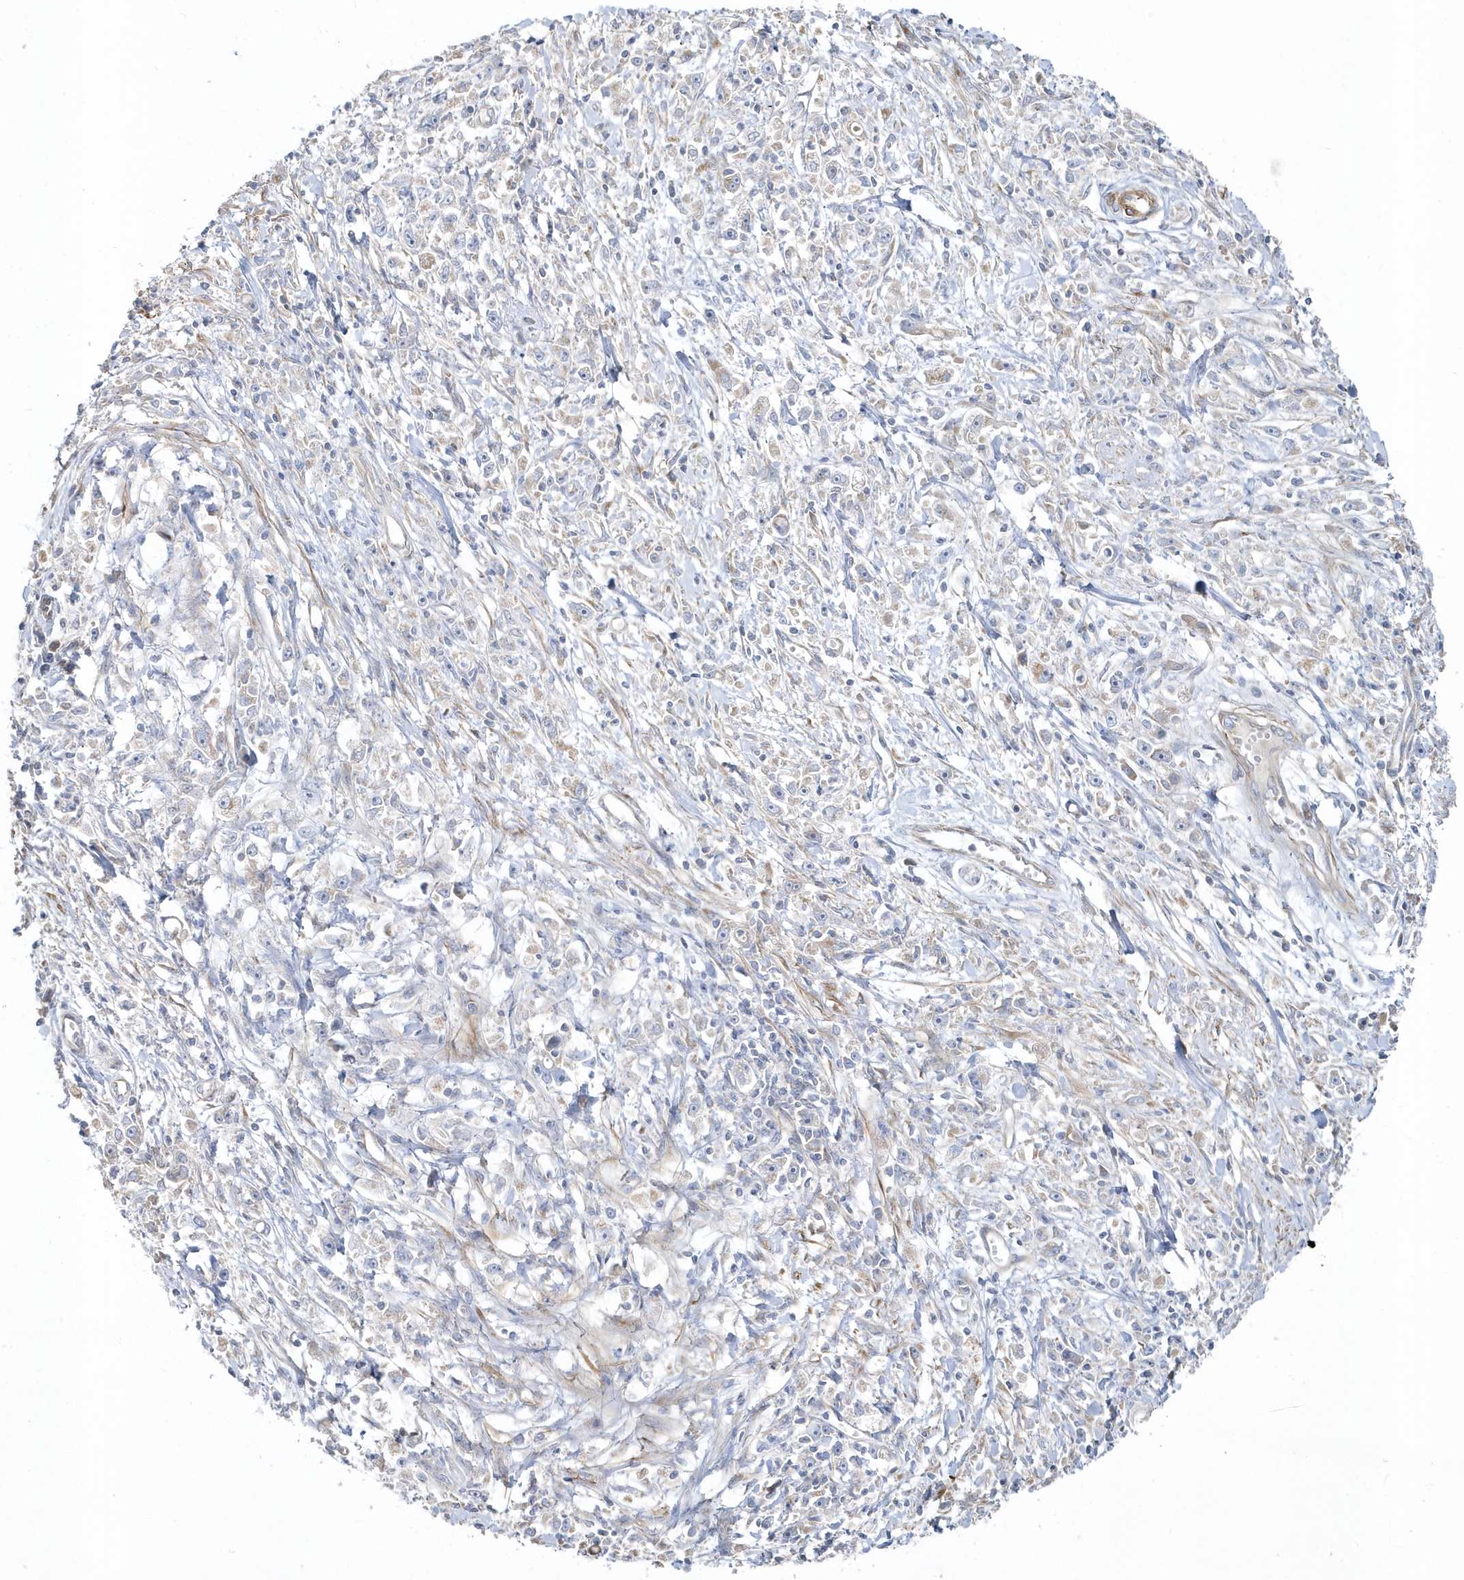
{"staining": {"intensity": "negative", "quantity": "none", "location": "none"}, "tissue": "stomach cancer", "cell_type": "Tumor cells", "image_type": "cancer", "snomed": [{"axis": "morphology", "description": "Adenocarcinoma, NOS"}, {"axis": "topography", "description": "Stomach"}], "caption": "This is an immunohistochemistry (IHC) photomicrograph of stomach adenocarcinoma. There is no positivity in tumor cells.", "gene": "LEXM", "patient": {"sex": "female", "age": 59}}